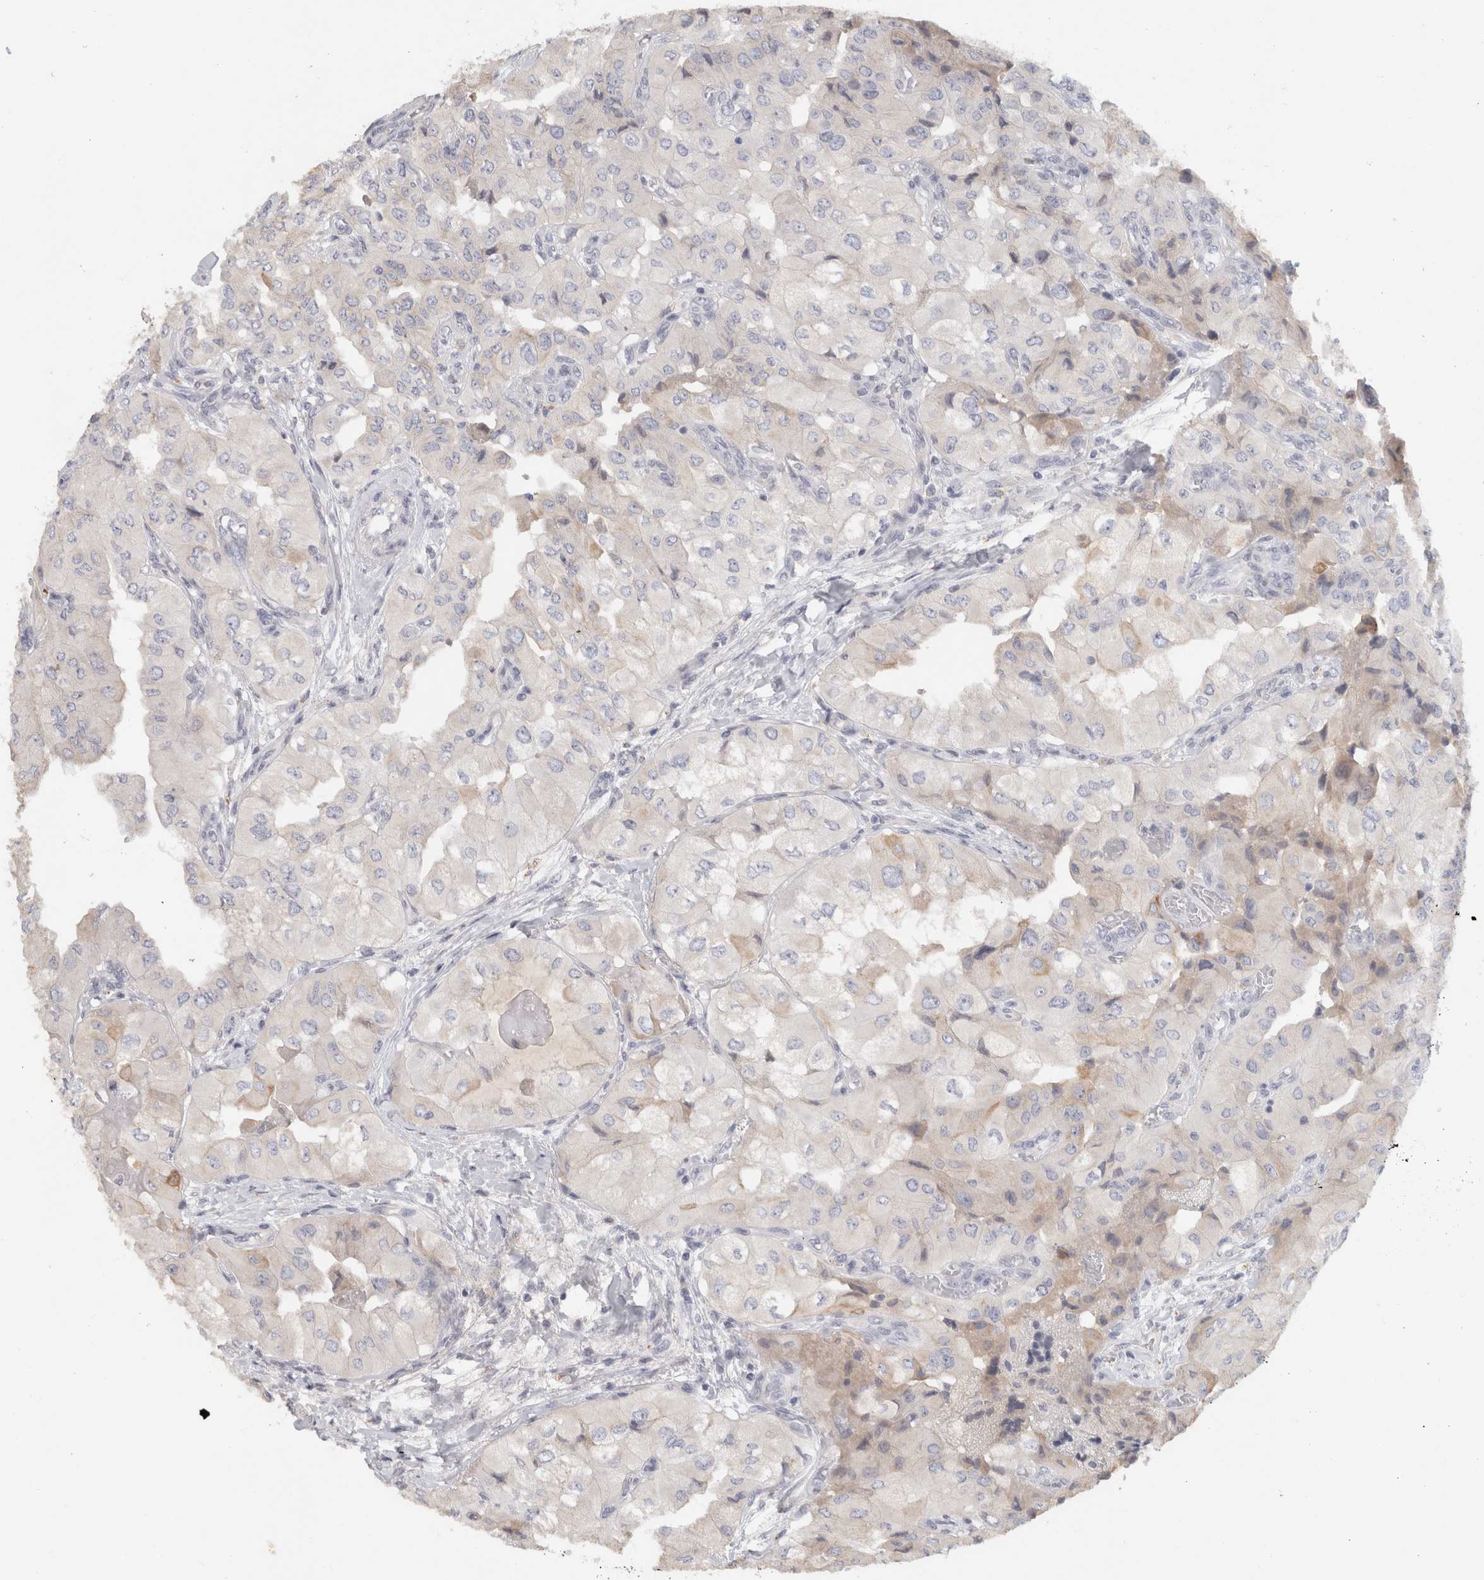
{"staining": {"intensity": "negative", "quantity": "none", "location": "none"}, "tissue": "thyroid cancer", "cell_type": "Tumor cells", "image_type": "cancer", "snomed": [{"axis": "morphology", "description": "Papillary adenocarcinoma, NOS"}, {"axis": "topography", "description": "Thyroid gland"}], "caption": "This photomicrograph is of thyroid cancer (papillary adenocarcinoma) stained with immunohistochemistry (IHC) to label a protein in brown with the nuclei are counter-stained blue. There is no staining in tumor cells.", "gene": "STK31", "patient": {"sex": "female", "age": 59}}